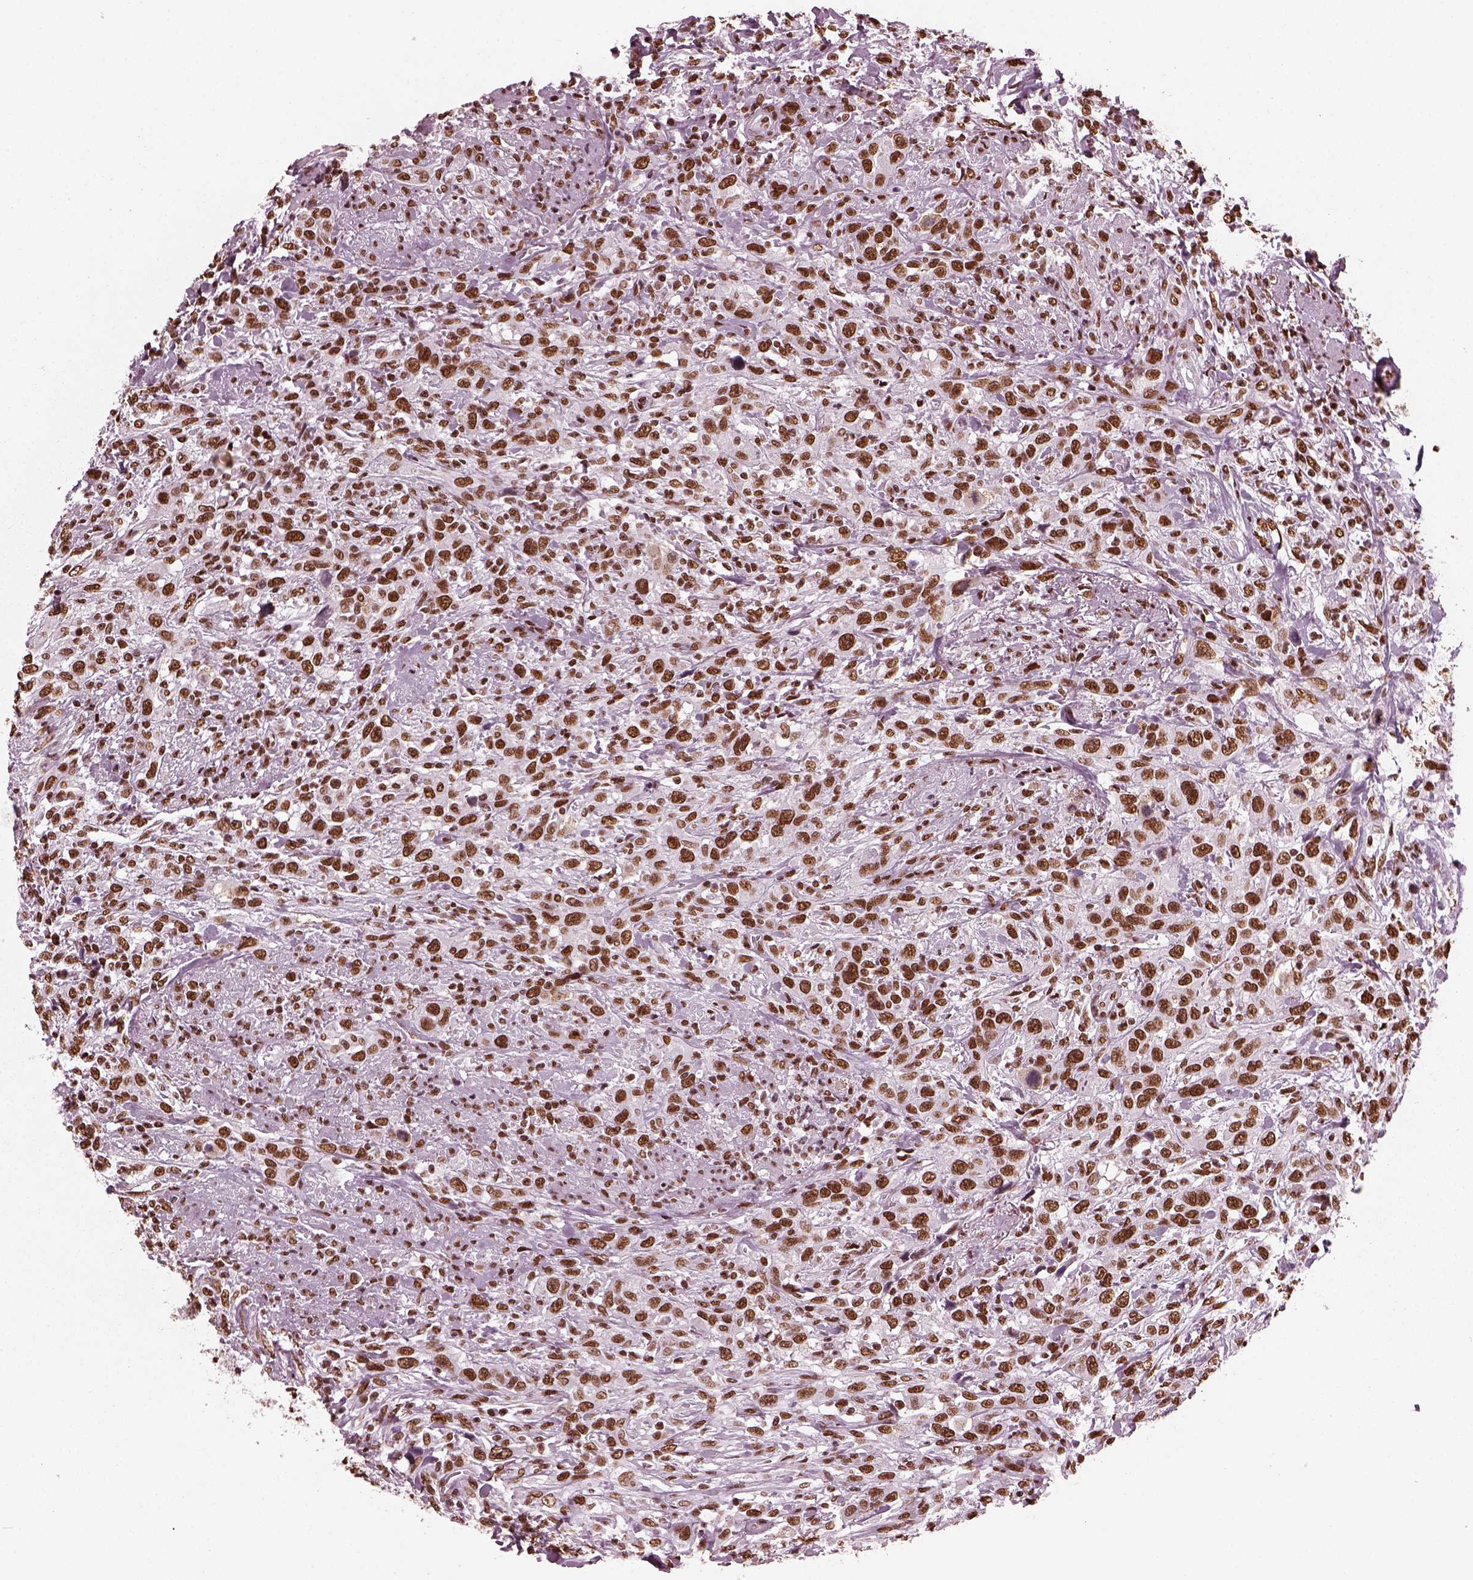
{"staining": {"intensity": "strong", "quantity": ">75%", "location": "nuclear"}, "tissue": "urothelial cancer", "cell_type": "Tumor cells", "image_type": "cancer", "snomed": [{"axis": "morphology", "description": "Urothelial carcinoma, NOS"}, {"axis": "morphology", "description": "Urothelial carcinoma, High grade"}, {"axis": "topography", "description": "Urinary bladder"}], "caption": "High-grade urothelial carcinoma stained for a protein demonstrates strong nuclear positivity in tumor cells.", "gene": "CBFA2T3", "patient": {"sex": "female", "age": 64}}